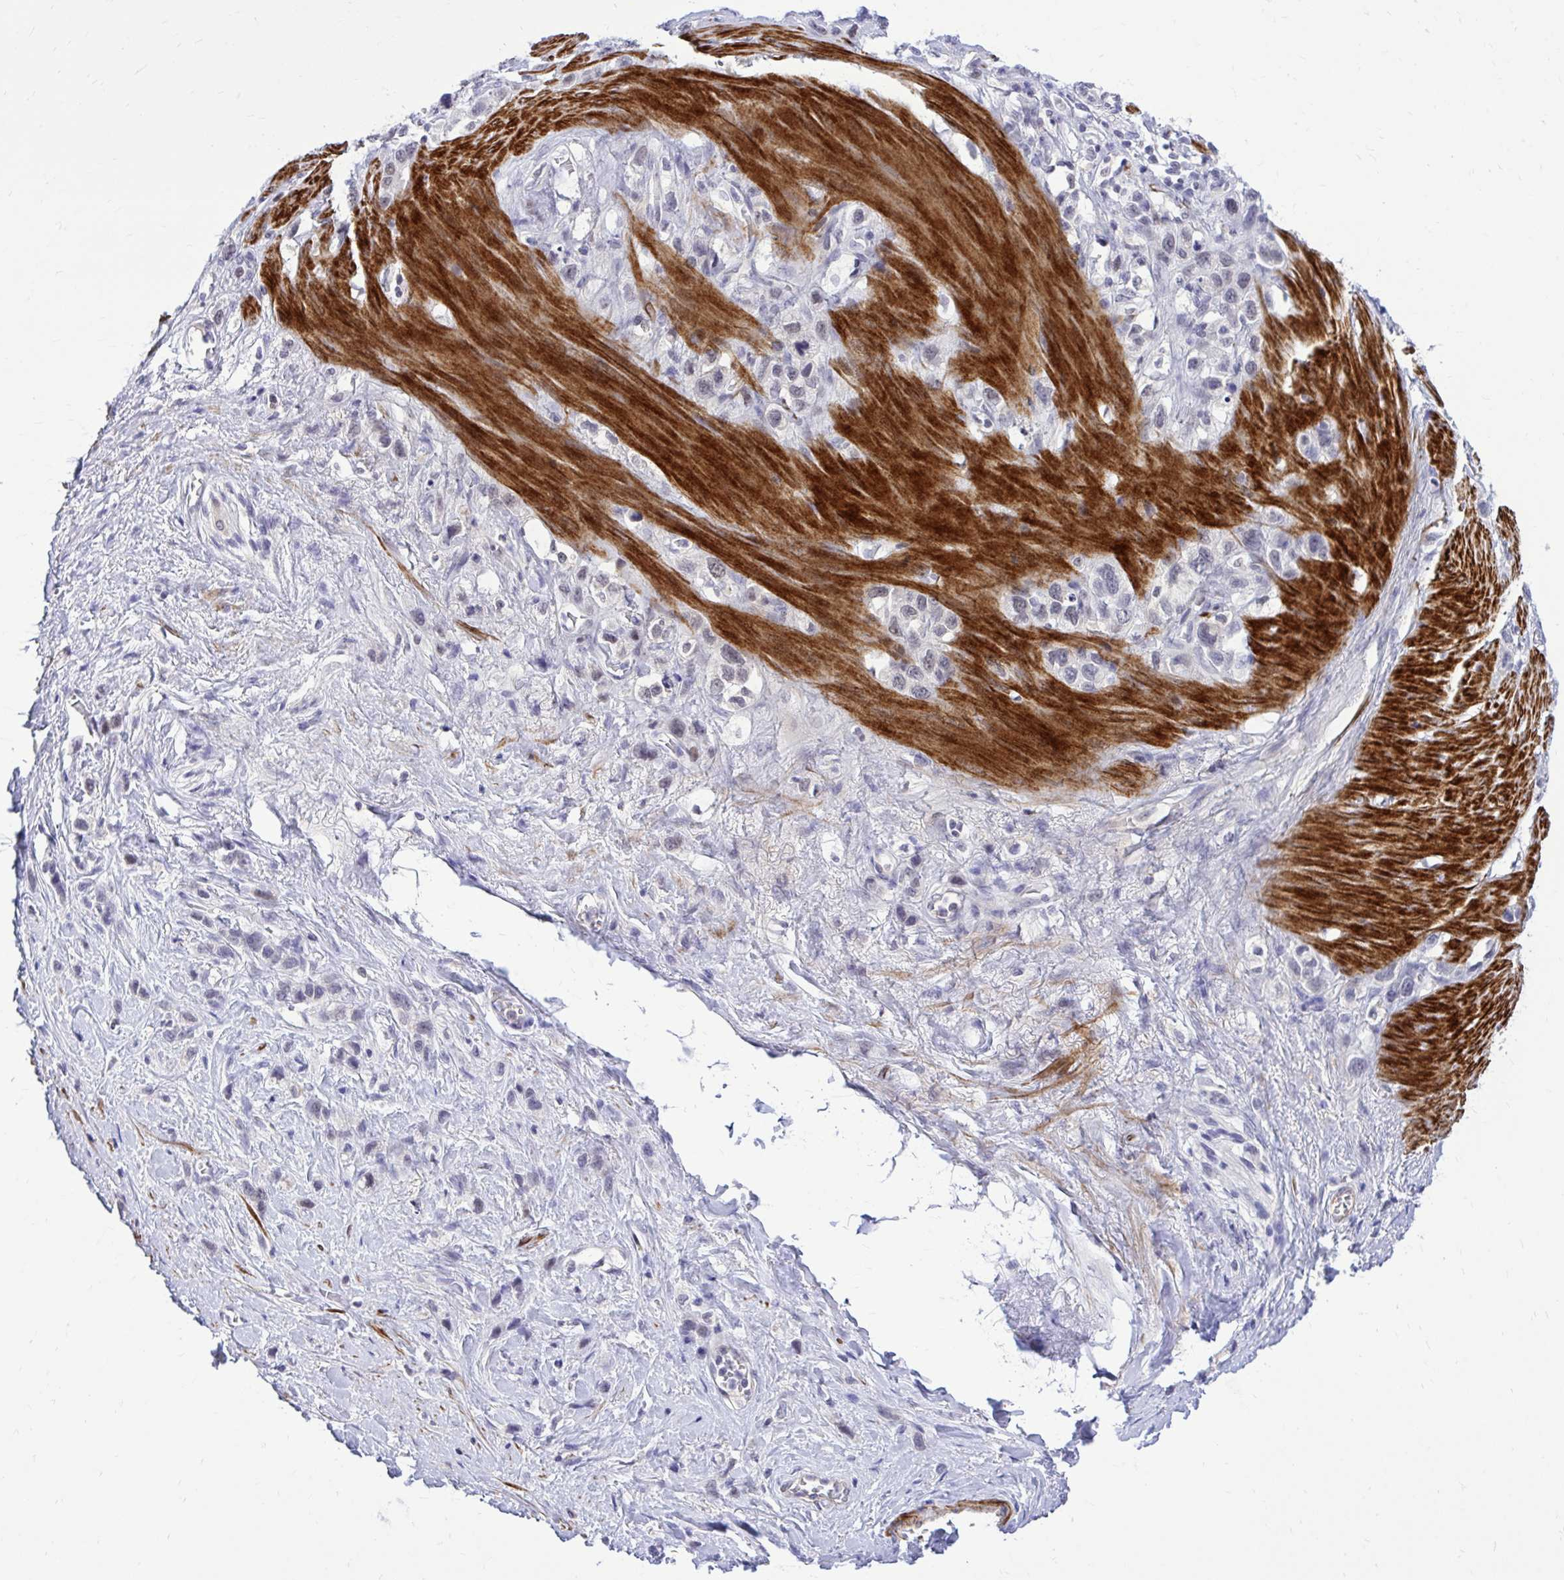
{"staining": {"intensity": "negative", "quantity": "none", "location": "none"}, "tissue": "stomach cancer", "cell_type": "Tumor cells", "image_type": "cancer", "snomed": [{"axis": "morphology", "description": "Adenocarcinoma, NOS"}, {"axis": "topography", "description": "Stomach"}], "caption": "High power microscopy micrograph of an IHC histopathology image of stomach adenocarcinoma, revealing no significant expression in tumor cells.", "gene": "ZBTB25", "patient": {"sex": "female", "age": 65}}